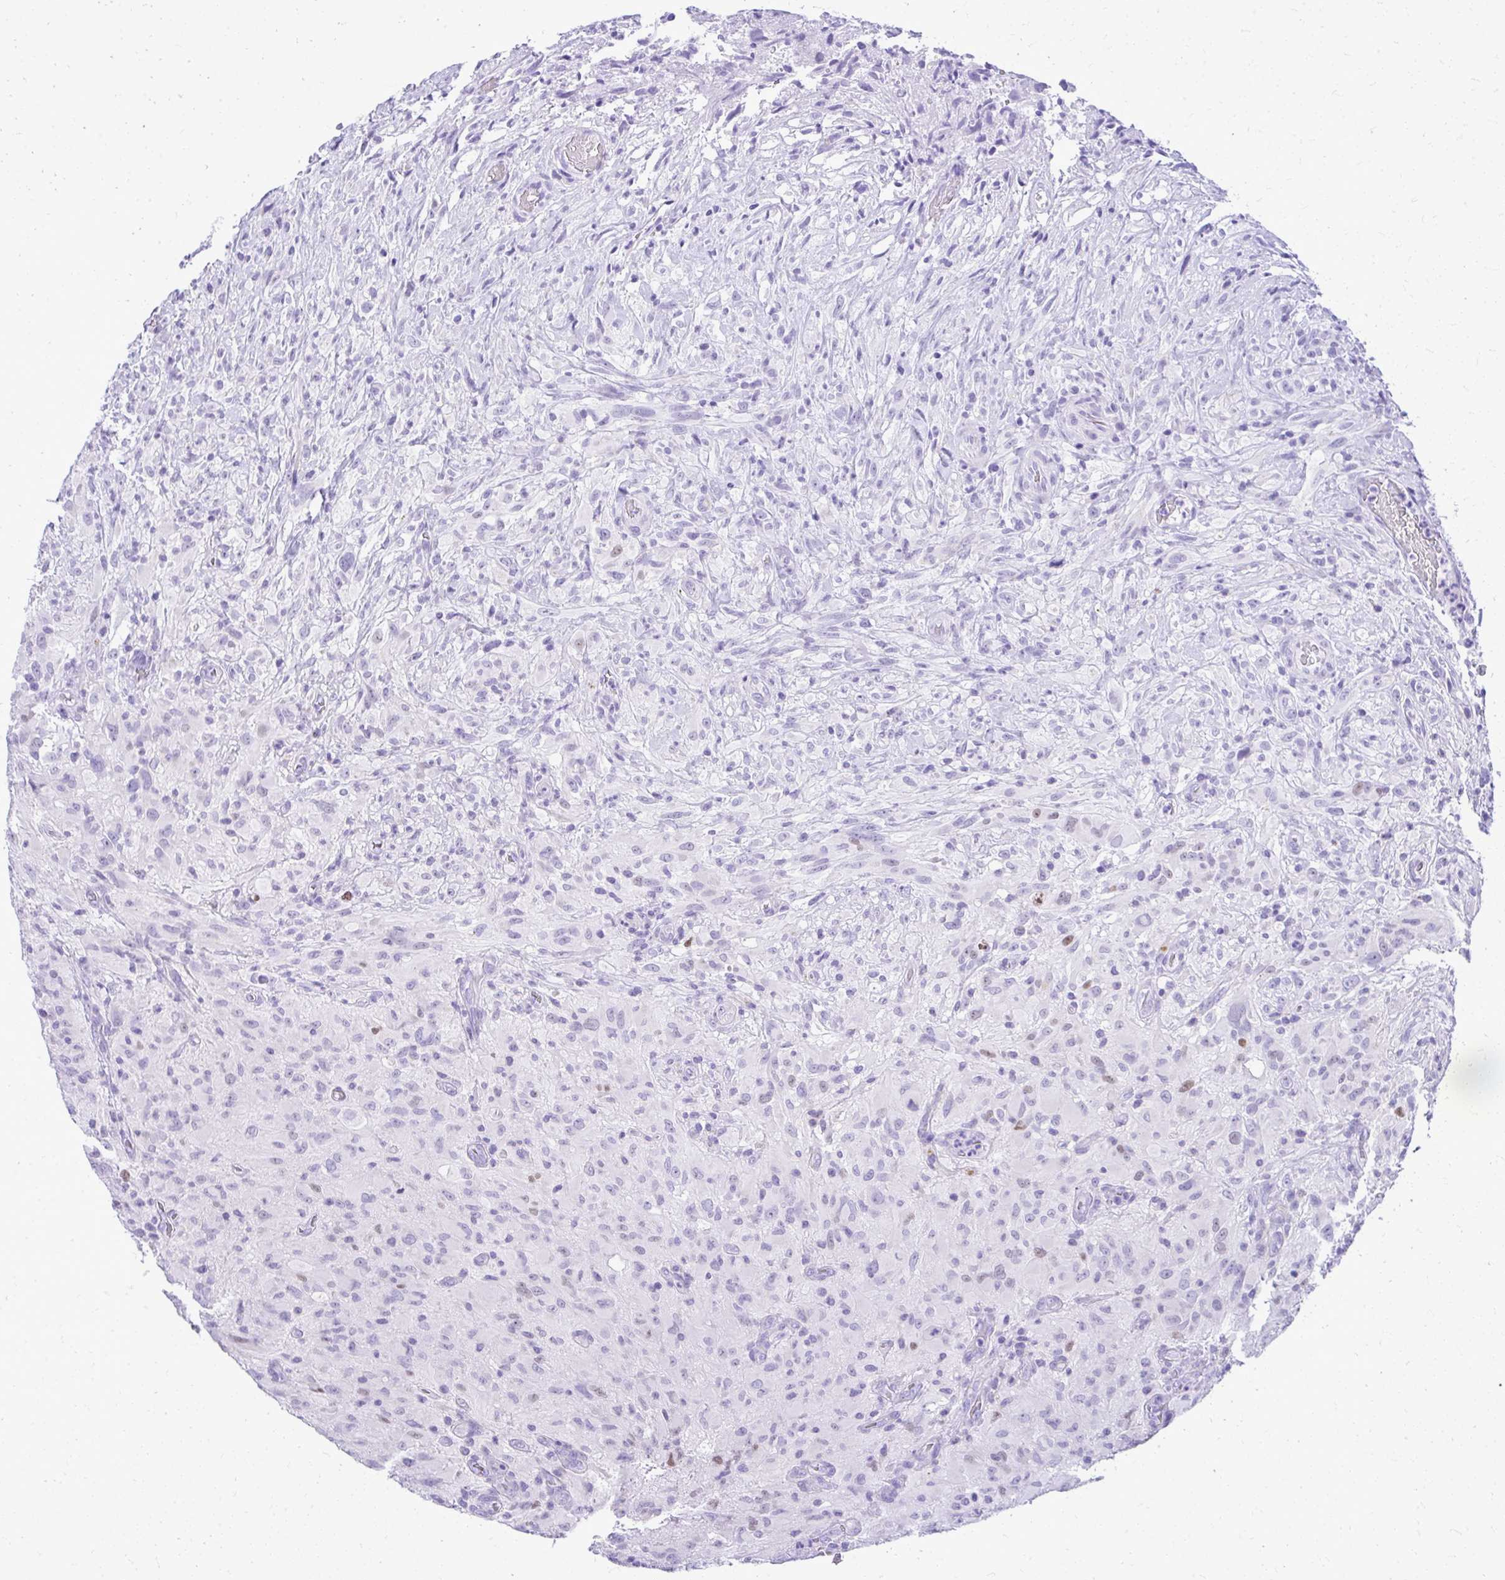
{"staining": {"intensity": "moderate", "quantity": "<25%", "location": "nuclear"}, "tissue": "glioma", "cell_type": "Tumor cells", "image_type": "cancer", "snomed": [{"axis": "morphology", "description": "Glioma, malignant, High grade"}, {"axis": "topography", "description": "Brain"}], "caption": "A micrograph showing moderate nuclear staining in about <25% of tumor cells in glioma, as visualized by brown immunohistochemical staining.", "gene": "RALYL", "patient": {"sex": "male", "age": 71}}